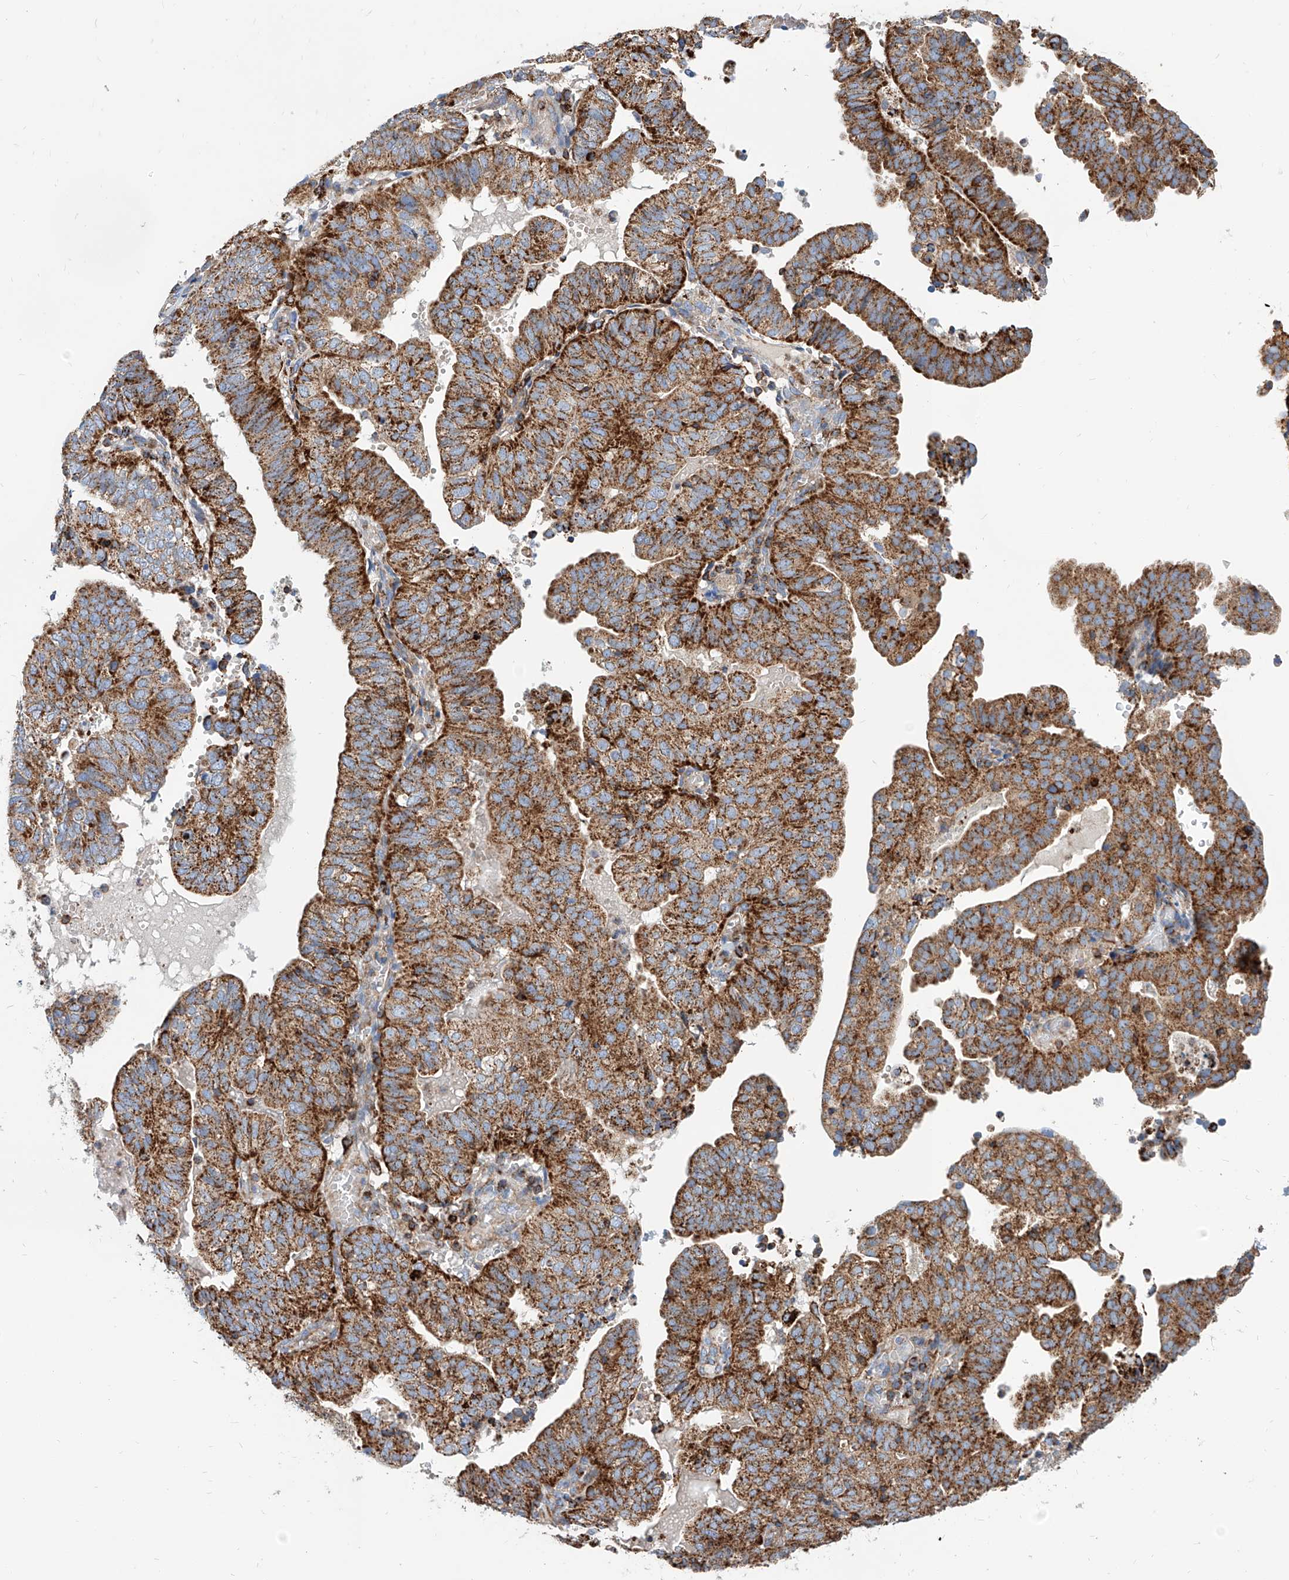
{"staining": {"intensity": "strong", "quantity": ">75%", "location": "cytoplasmic/membranous"}, "tissue": "endometrial cancer", "cell_type": "Tumor cells", "image_type": "cancer", "snomed": [{"axis": "morphology", "description": "Adenocarcinoma, NOS"}, {"axis": "topography", "description": "Uterus"}], "caption": "A high-resolution histopathology image shows immunohistochemistry (IHC) staining of endometrial cancer (adenocarcinoma), which shows strong cytoplasmic/membranous staining in approximately >75% of tumor cells.", "gene": "CPNE5", "patient": {"sex": "female", "age": 77}}